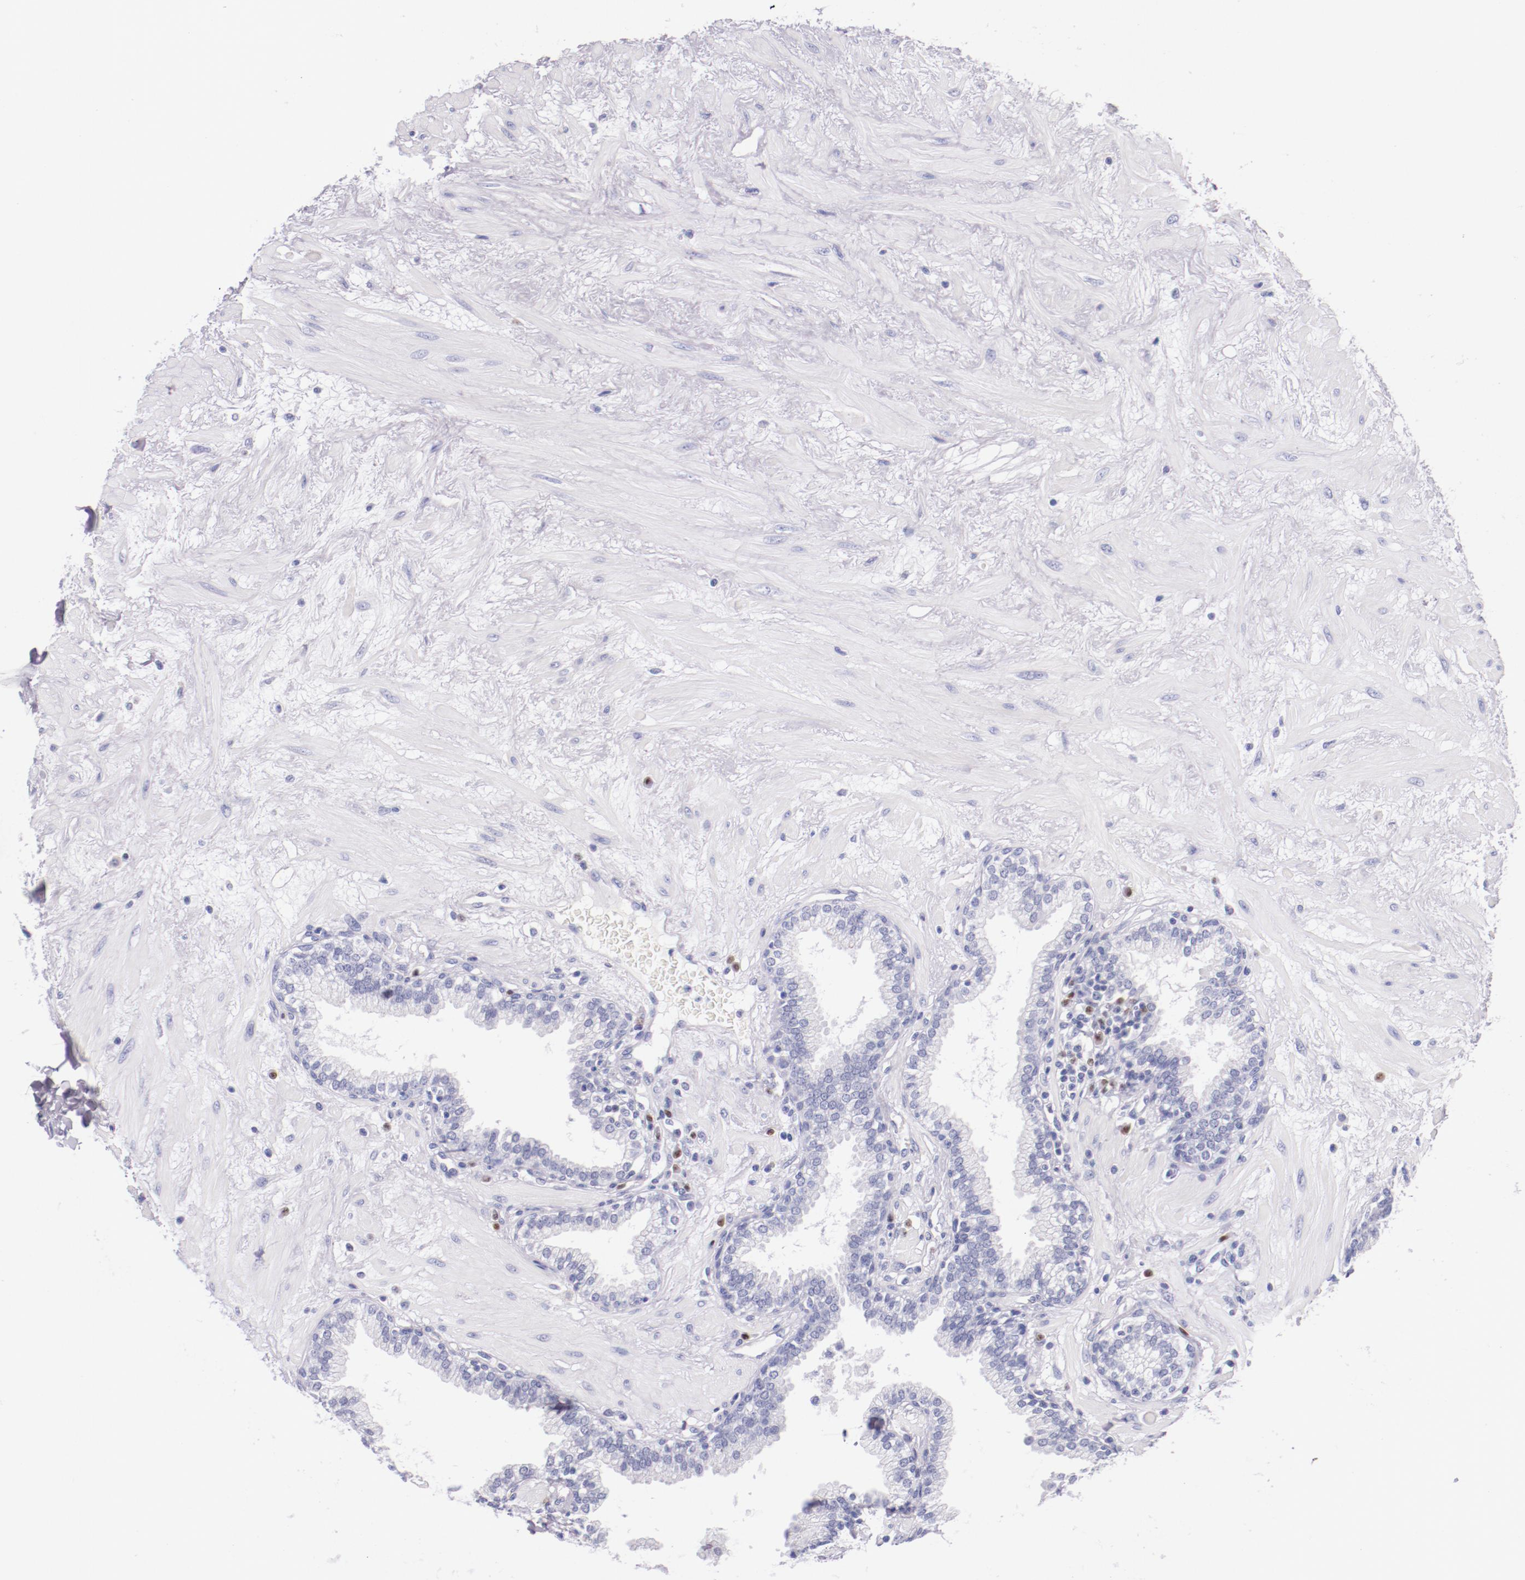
{"staining": {"intensity": "negative", "quantity": "none", "location": "none"}, "tissue": "prostate", "cell_type": "Glandular cells", "image_type": "normal", "snomed": [{"axis": "morphology", "description": "Normal tissue, NOS"}, {"axis": "topography", "description": "Prostate"}], "caption": "Micrograph shows no significant protein positivity in glandular cells of unremarkable prostate.", "gene": "IRF4", "patient": {"sex": "male", "age": 64}}